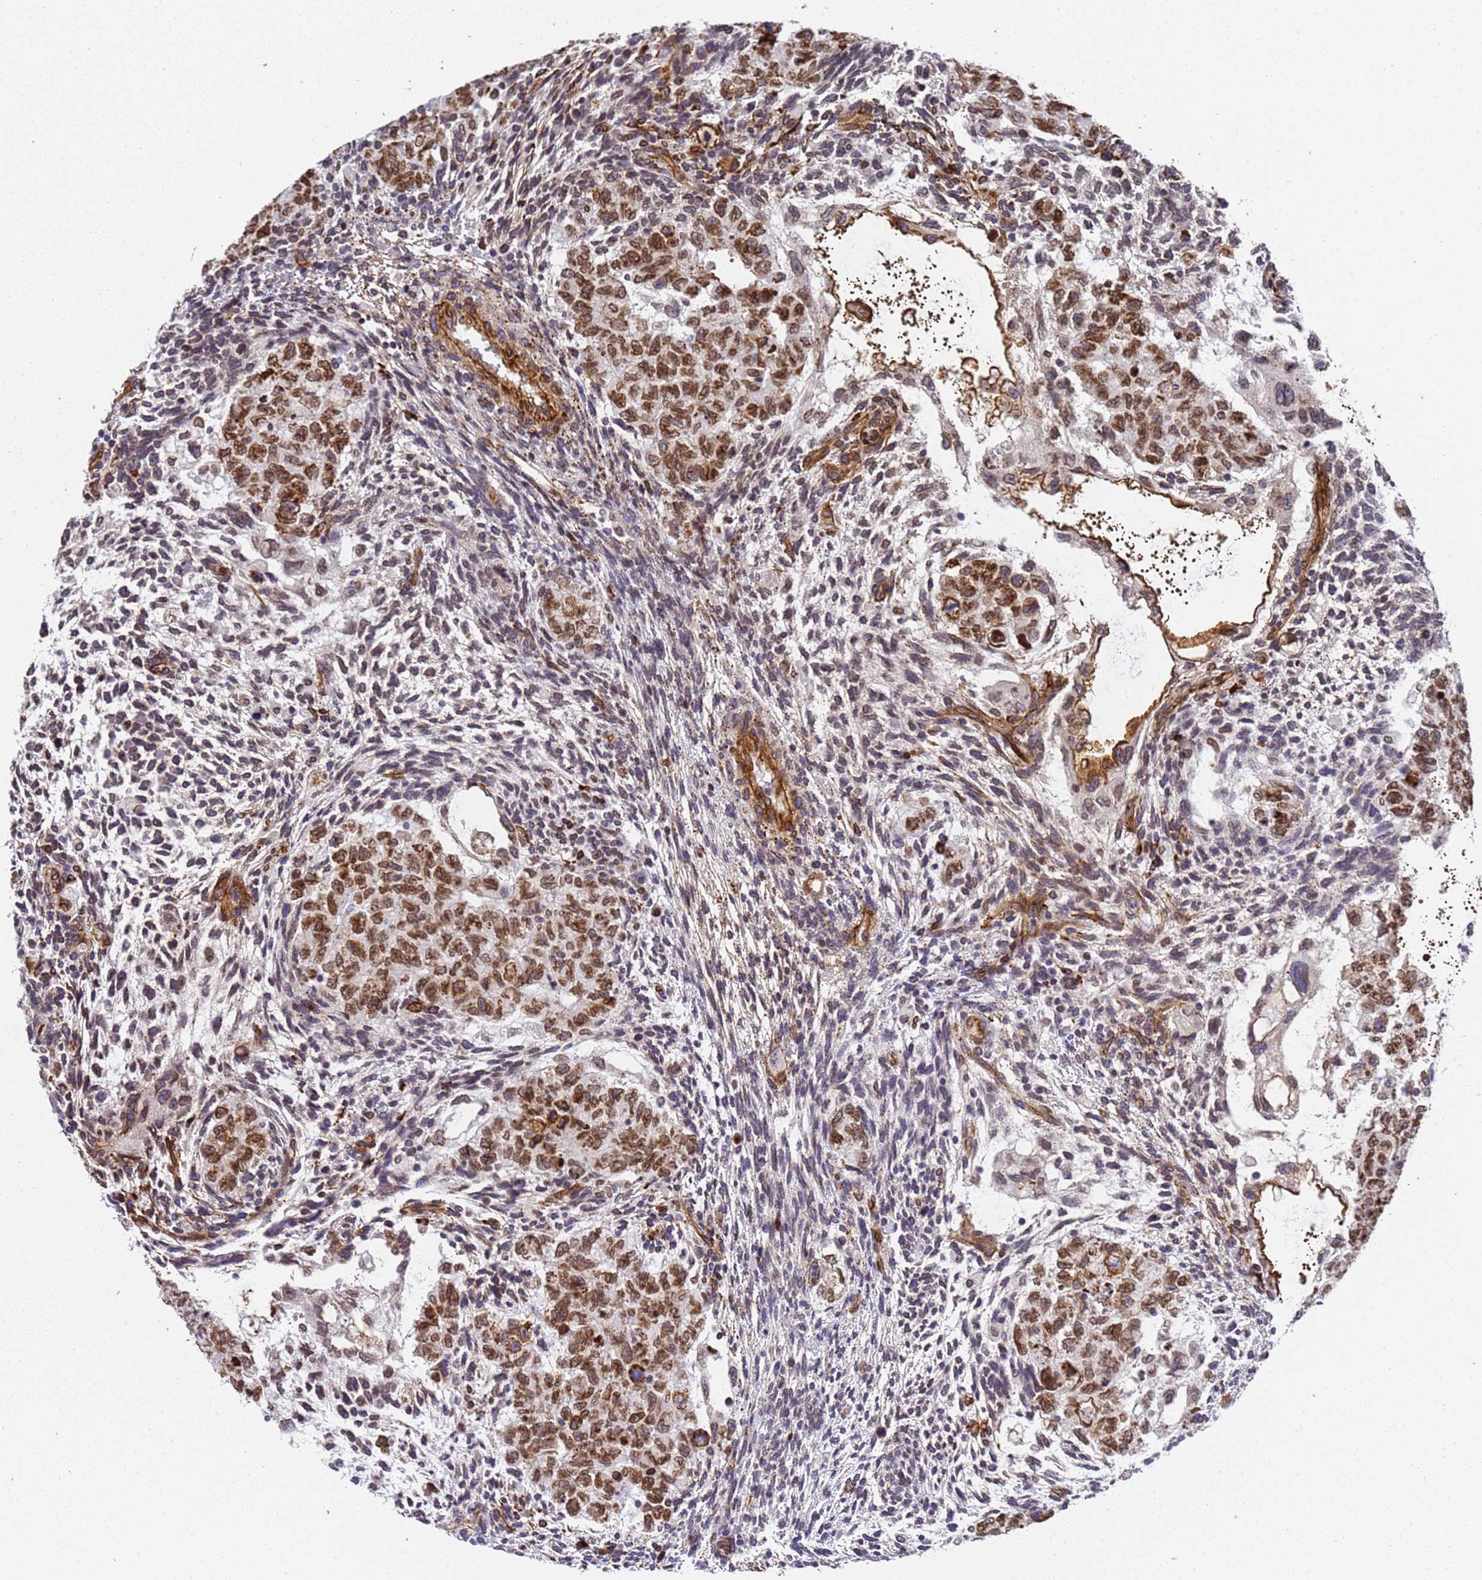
{"staining": {"intensity": "moderate", "quantity": ">75%", "location": "cytoplasmic/membranous,nuclear"}, "tissue": "testis cancer", "cell_type": "Tumor cells", "image_type": "cancer", "snomed": [{"axis": "morphology", "description": "Carcinoma, Embryonal, NOS"}, {"axis": "topography", "description": "Testis"}], "caption": "Immunohistochemical staining of human testis cancer demonstrates moderate cytoplasmic/membranous and nuclear protein expression in approximately >75% of tumor cells.", "gene": "IGFBP7", "patient": {"sex": "male", "age": 36}}